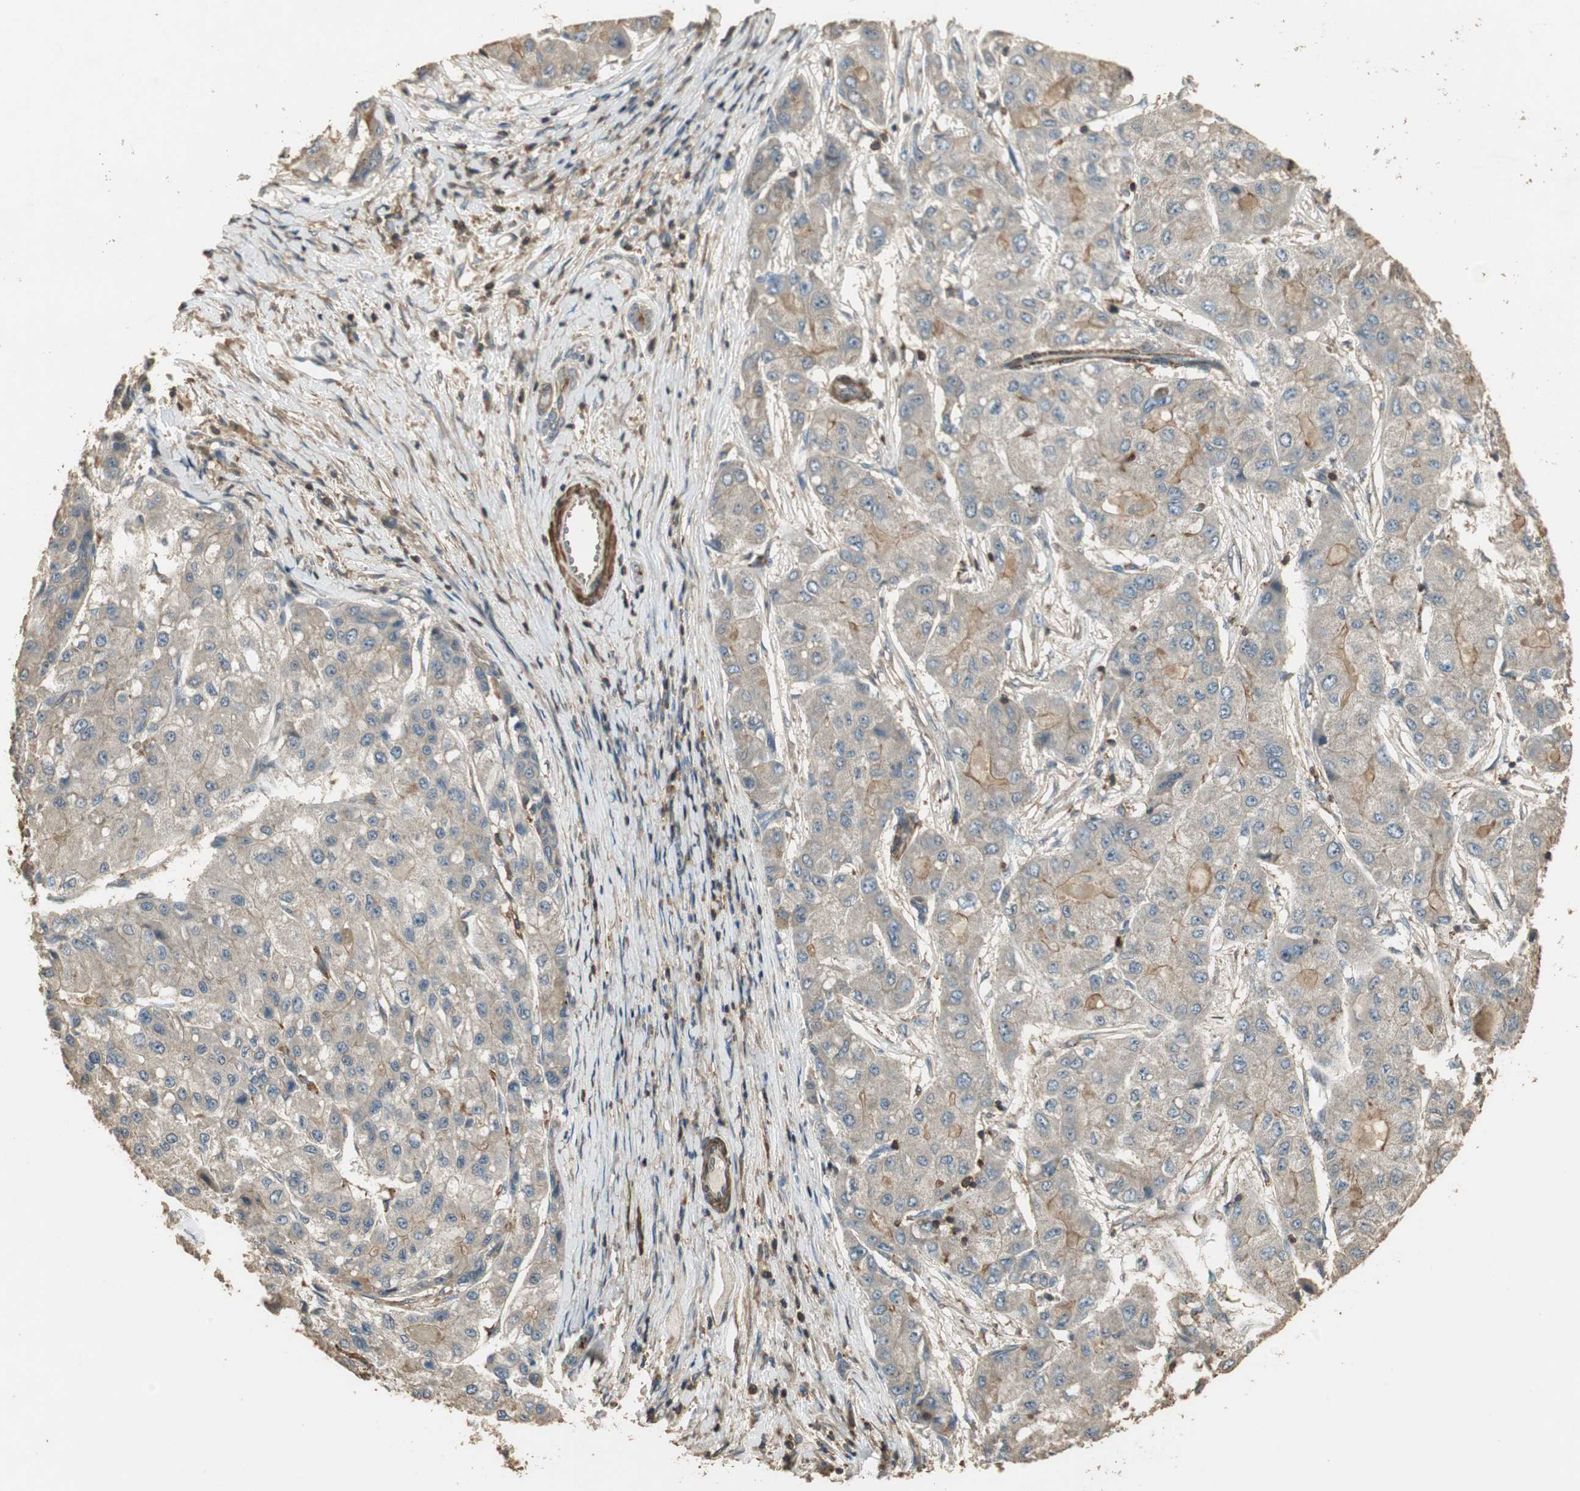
{"staining": {"intensity": "weak", "quantity": "<25%", "location": "cytoplasmic/membranous"}, "tissue": "liver cancer", "cell_type": "Tumor cells", "image_type": "cancer", "snomed": [{"axis": "morphology", "description": "Carcinoma, Hepatocellular, NOS"}, {"axis": "topography", "description": "Liver"}], "caption": "Tumor cells are negative for brown protein staining in liver hepatocellular carcinoma. The staining is performed using DAB (3,3'-diaminobenzidine) brown chromogen with nuclei counter-stained in using hematoxylin.", "gene": "USP2", "patient": {"sex": "male", "age": 80}}